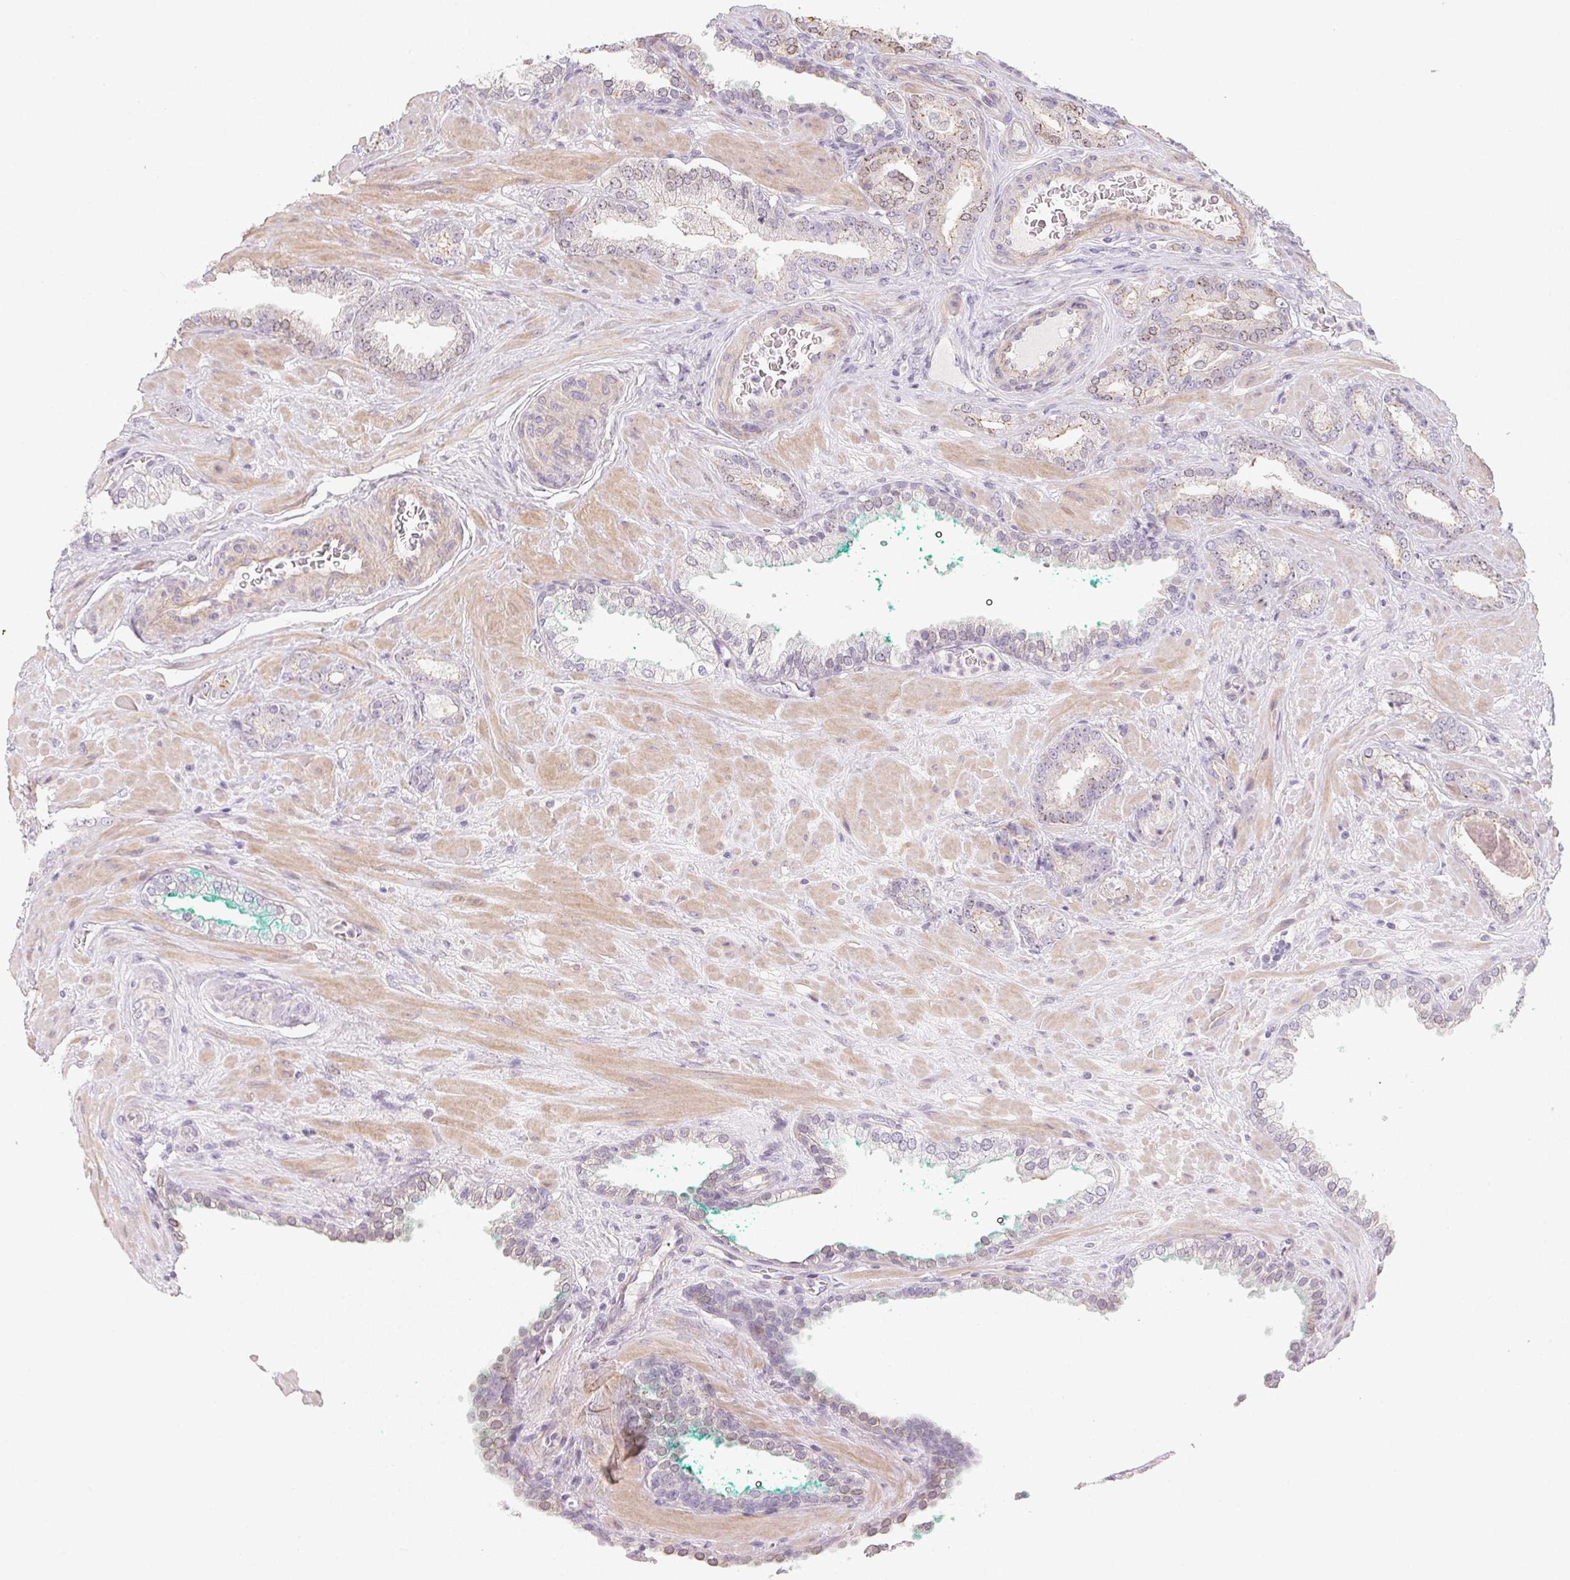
{"staining": {"intensity": "weak", "quantity": "<25%", "location": "cytoplasmic/membranous"}, "tissue": "prostate cancer", "cell_type": "Tumor cells", "image_type": "cancer", "snomed": [{"axis": "morphology", "description": "Adenocarcinoma, High grade"}, {"axis": "topography", "description": "Prostate"}], "caption": "Tumor cells are negative for protein expression in human adenocarcinoma (high-grade) (prostate).", "gene": "LRRC23", "patient": {"sex": "male", "age": 56}}